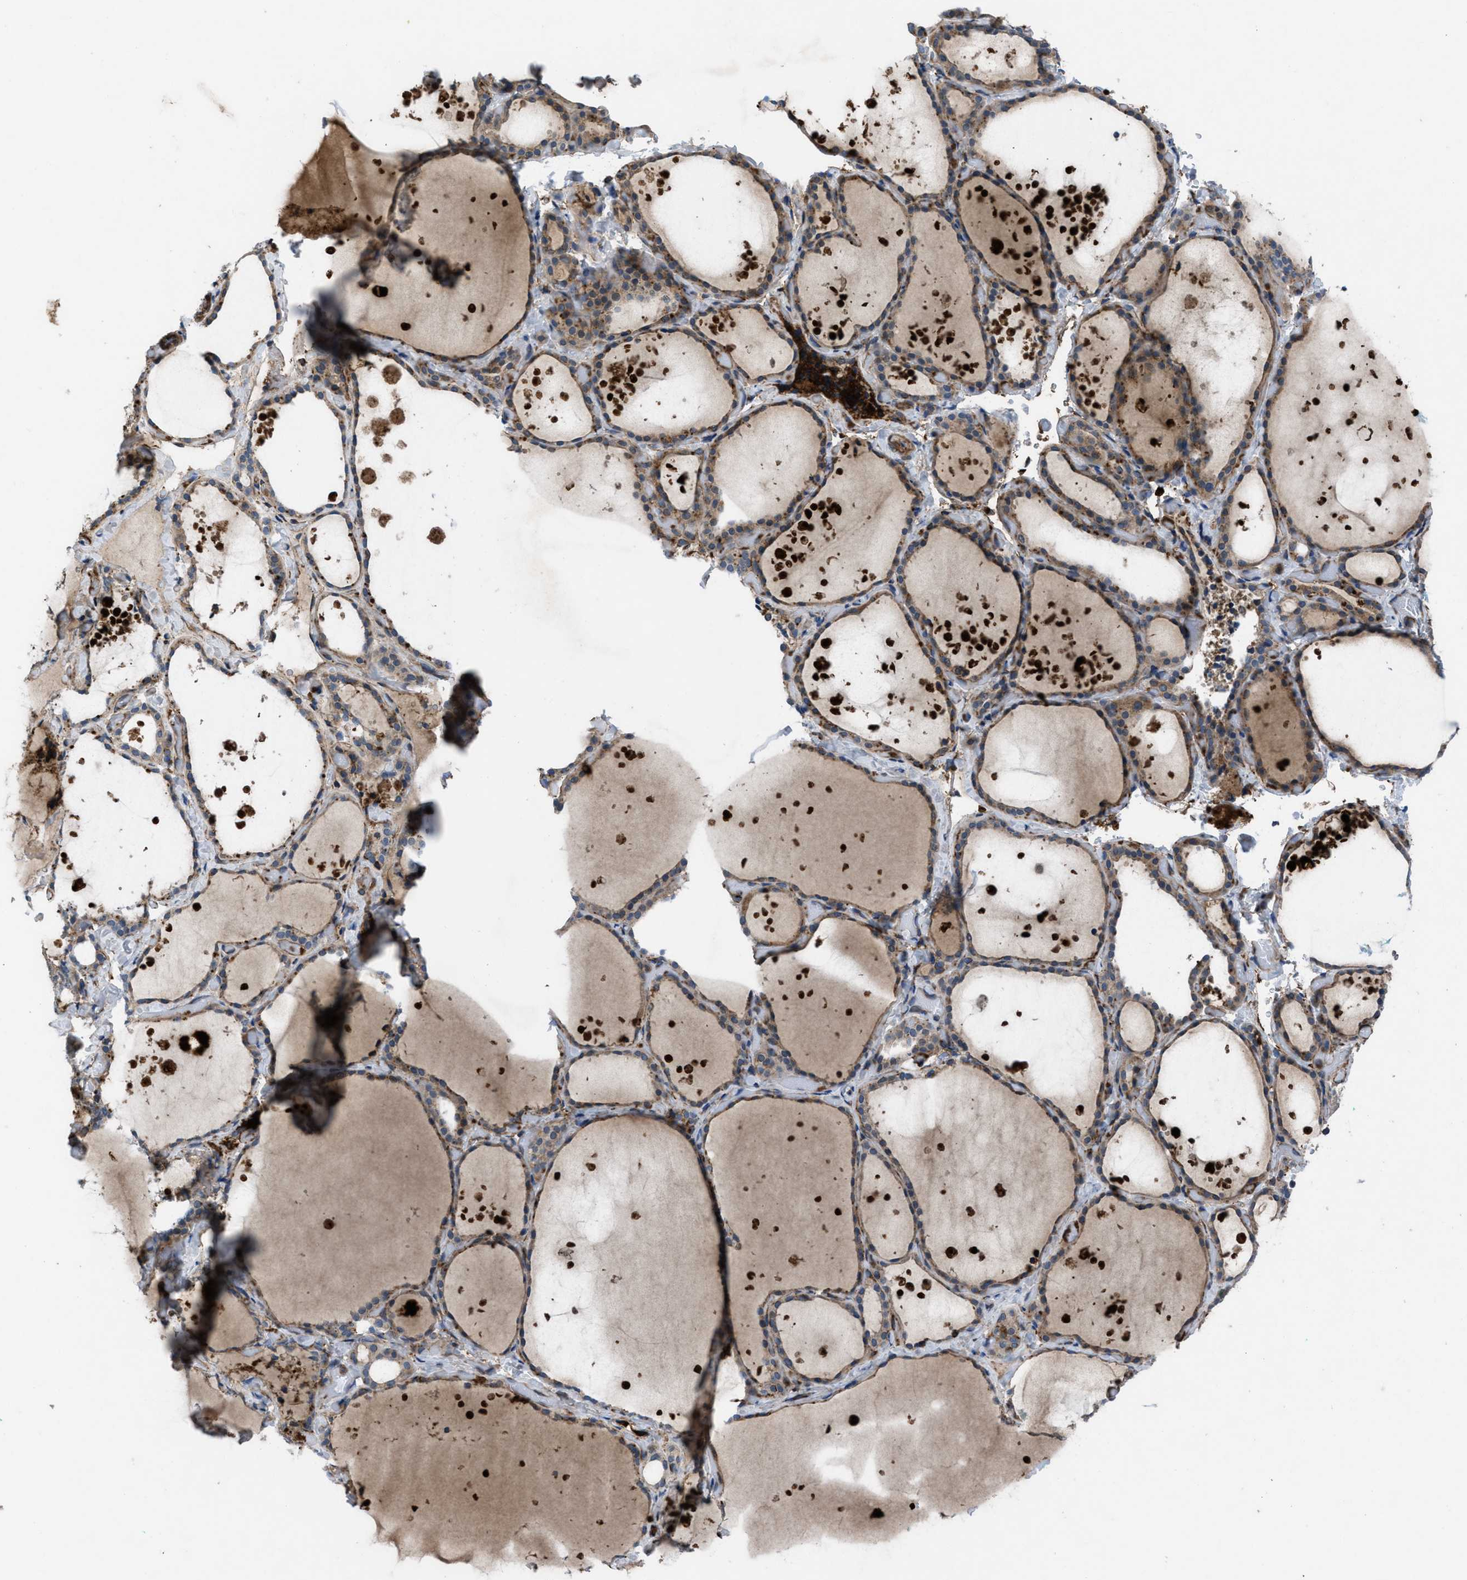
{"staining": {"intensity": "moderate", "quantity": ">75%", "location": "cytoplasmic/membranous"}, "tissue": "thyroid gland", "cell_type": "Glandular cells", "image_type": "normal", "snomed": [{"axis": "morphology", "description": "Normal tissue, NOS"}, {"axis": "topography", "description": "Thyroid gland"}], "caption": "Moderate cytoplasmic/membranous protein positivity is seen in approximately >75% of glandular cells in thyroid gland.", "gene": "SLC6A9", "patient": {"sex": "female", "age": 44}}